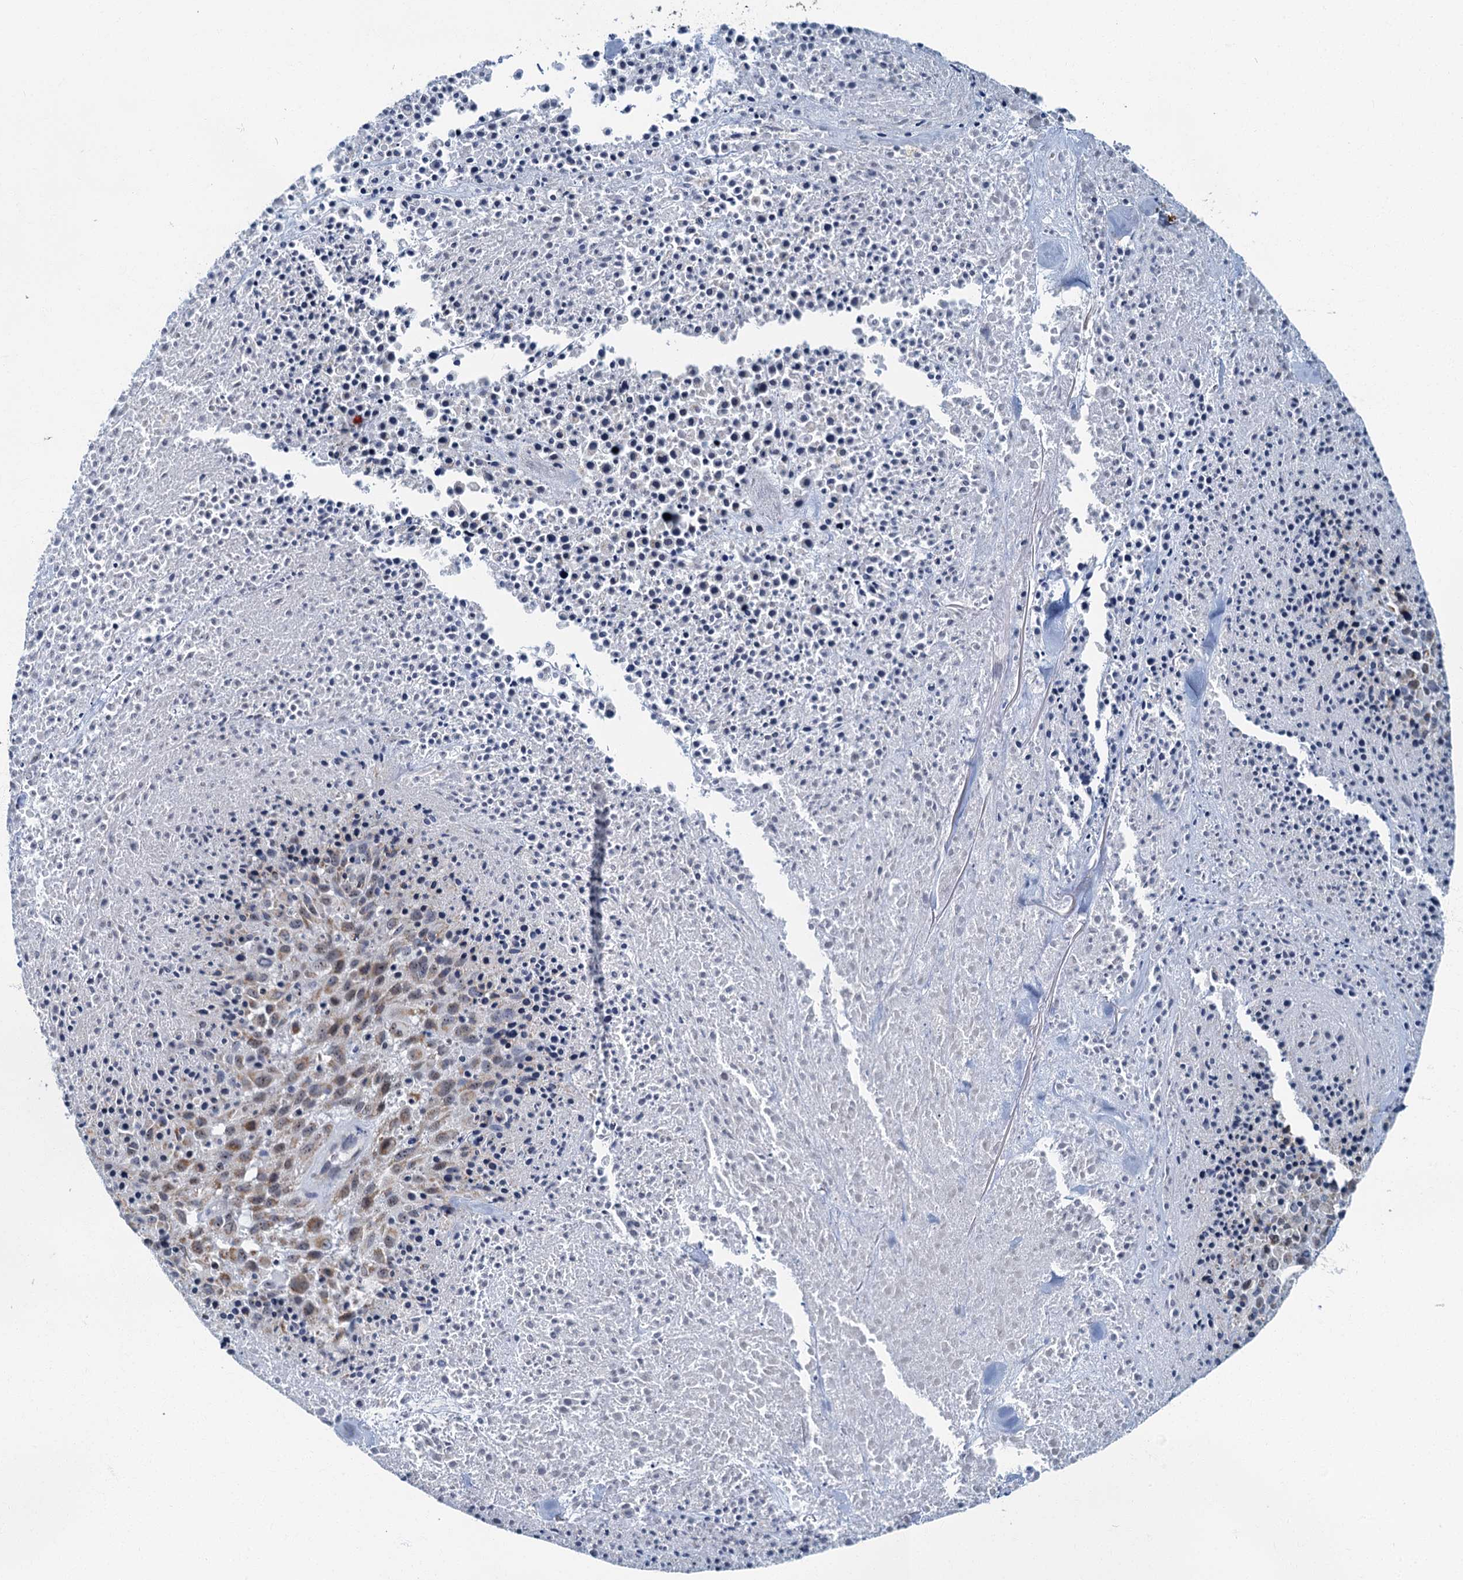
{"staining": {"intensity": "weak", "quantity": "25%-75%", "location": "cytoplasmic/membranous,nuclear"}, "tissue": "melanoma", "cell_type": "Tumor cells", "image_type": "cancer", "snomed": [{"axis": "morphology", "description": "Malignant melanoma, Metastatic site"}, {"axis": "topography", "description": "Skin"}], "caption": "Malignant melanoma (metastatic site) stained for a protein exhibits weak cytoplasmic/membranous and nuclear positivity in tumor cells. The protein is shown in brown color, while the nuclei are stained blue.", "gene": "RAD9B", "patient": {"sex": "female", "age": 81}}